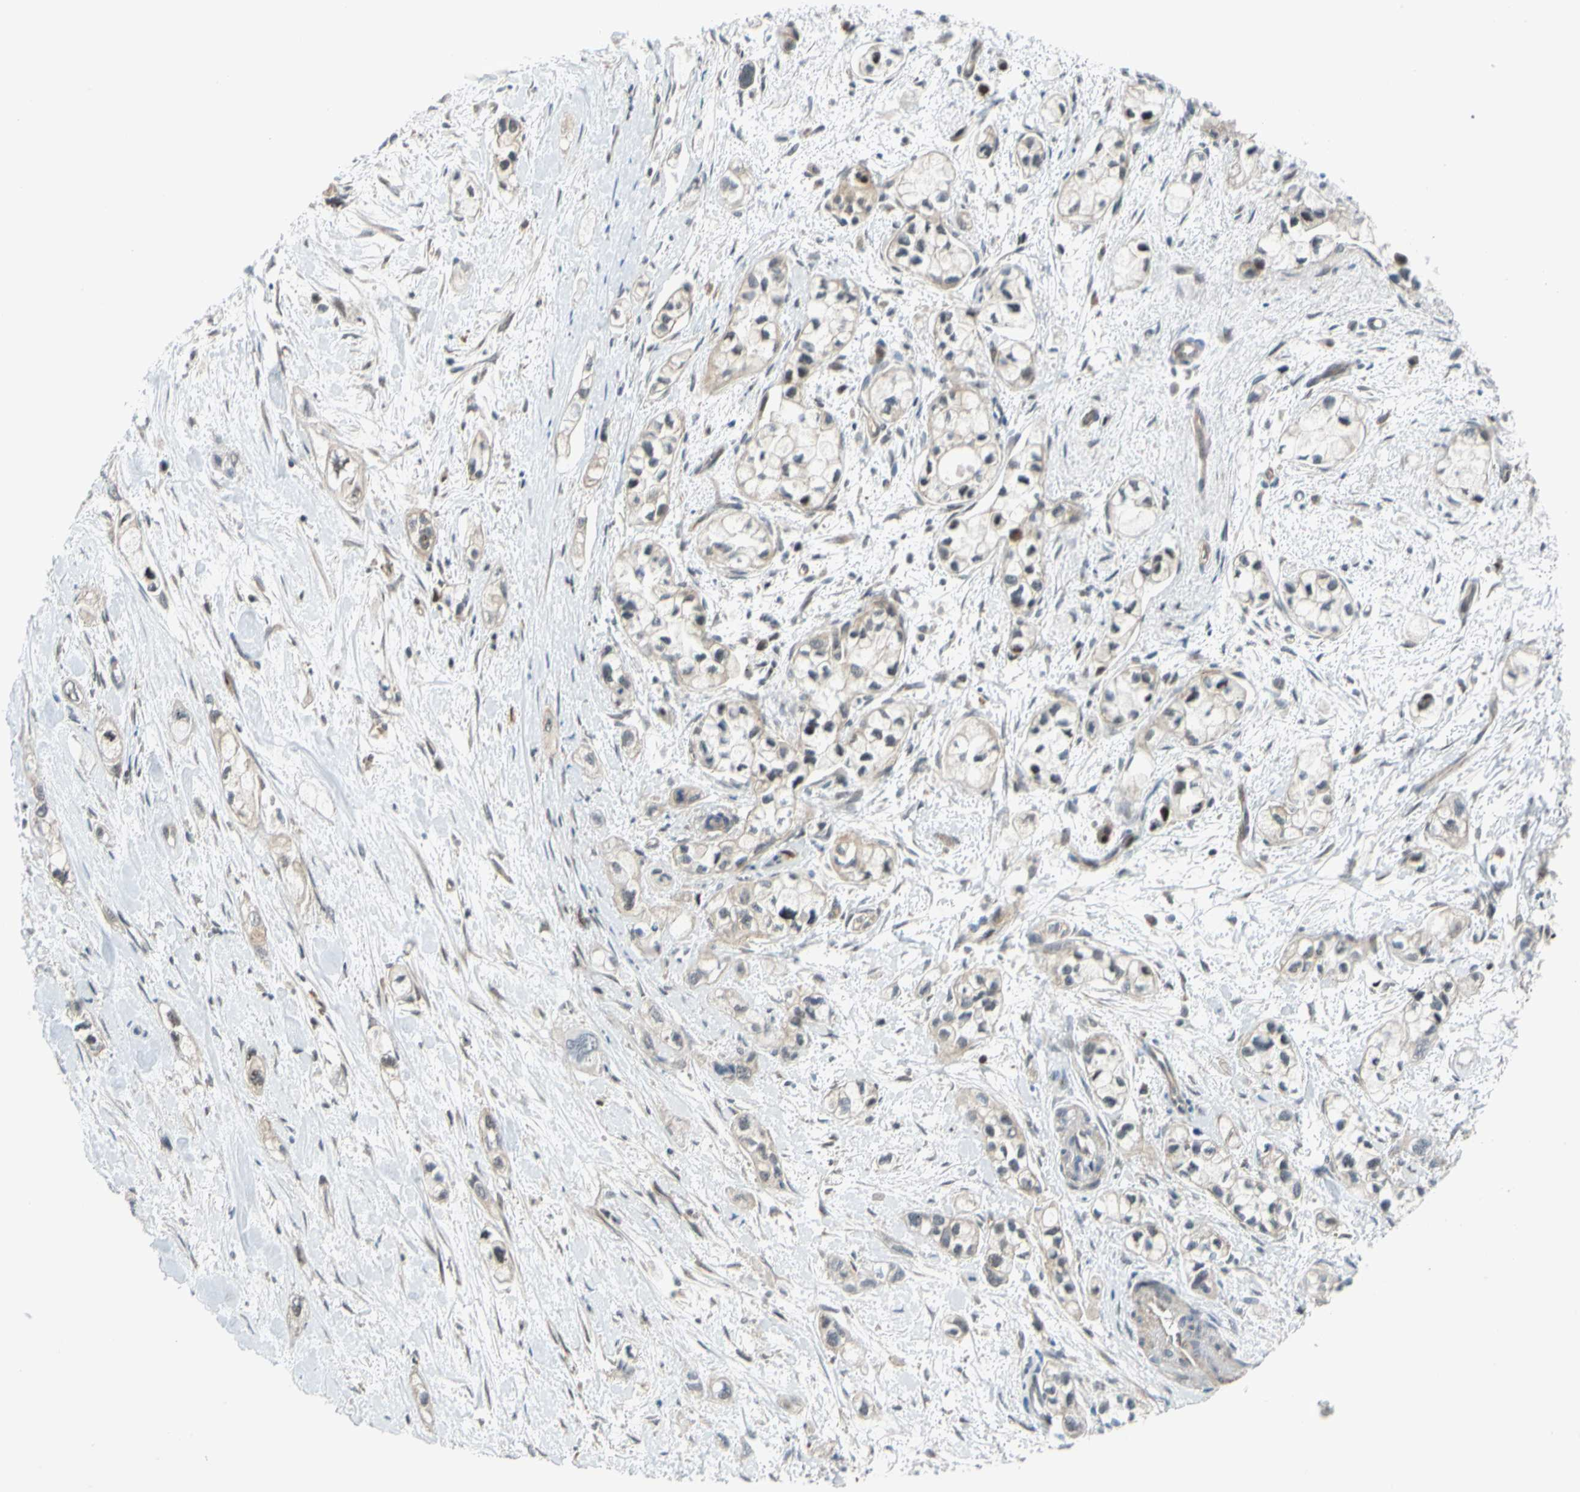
{"staining": {"intensity": "negative", "quantity": "none", "location": "none"}, "tissue": "pancreatic cancer", "cell_type": "Tumor cells", "image_type": "cancer", "snomed": [{"axis": "morphology", "description": "Adenocarcinoma, NOS"}, {"axis": "topography", "description": "Pancreas"}], "caption": "High power microscopy histopathology image of an immunohistochemistry image of pancreatic cancer, revealing no significant staining in tumor cells. The staining was performed using DAB (3,3'-diaminobenzidine) to visualize the protein expression in brown, while the nuclei were stained in blue with hematoxylin (Magnification: 20x).", "gene": "MAPK9", "patient": {"sex": "male", "age": 74}}